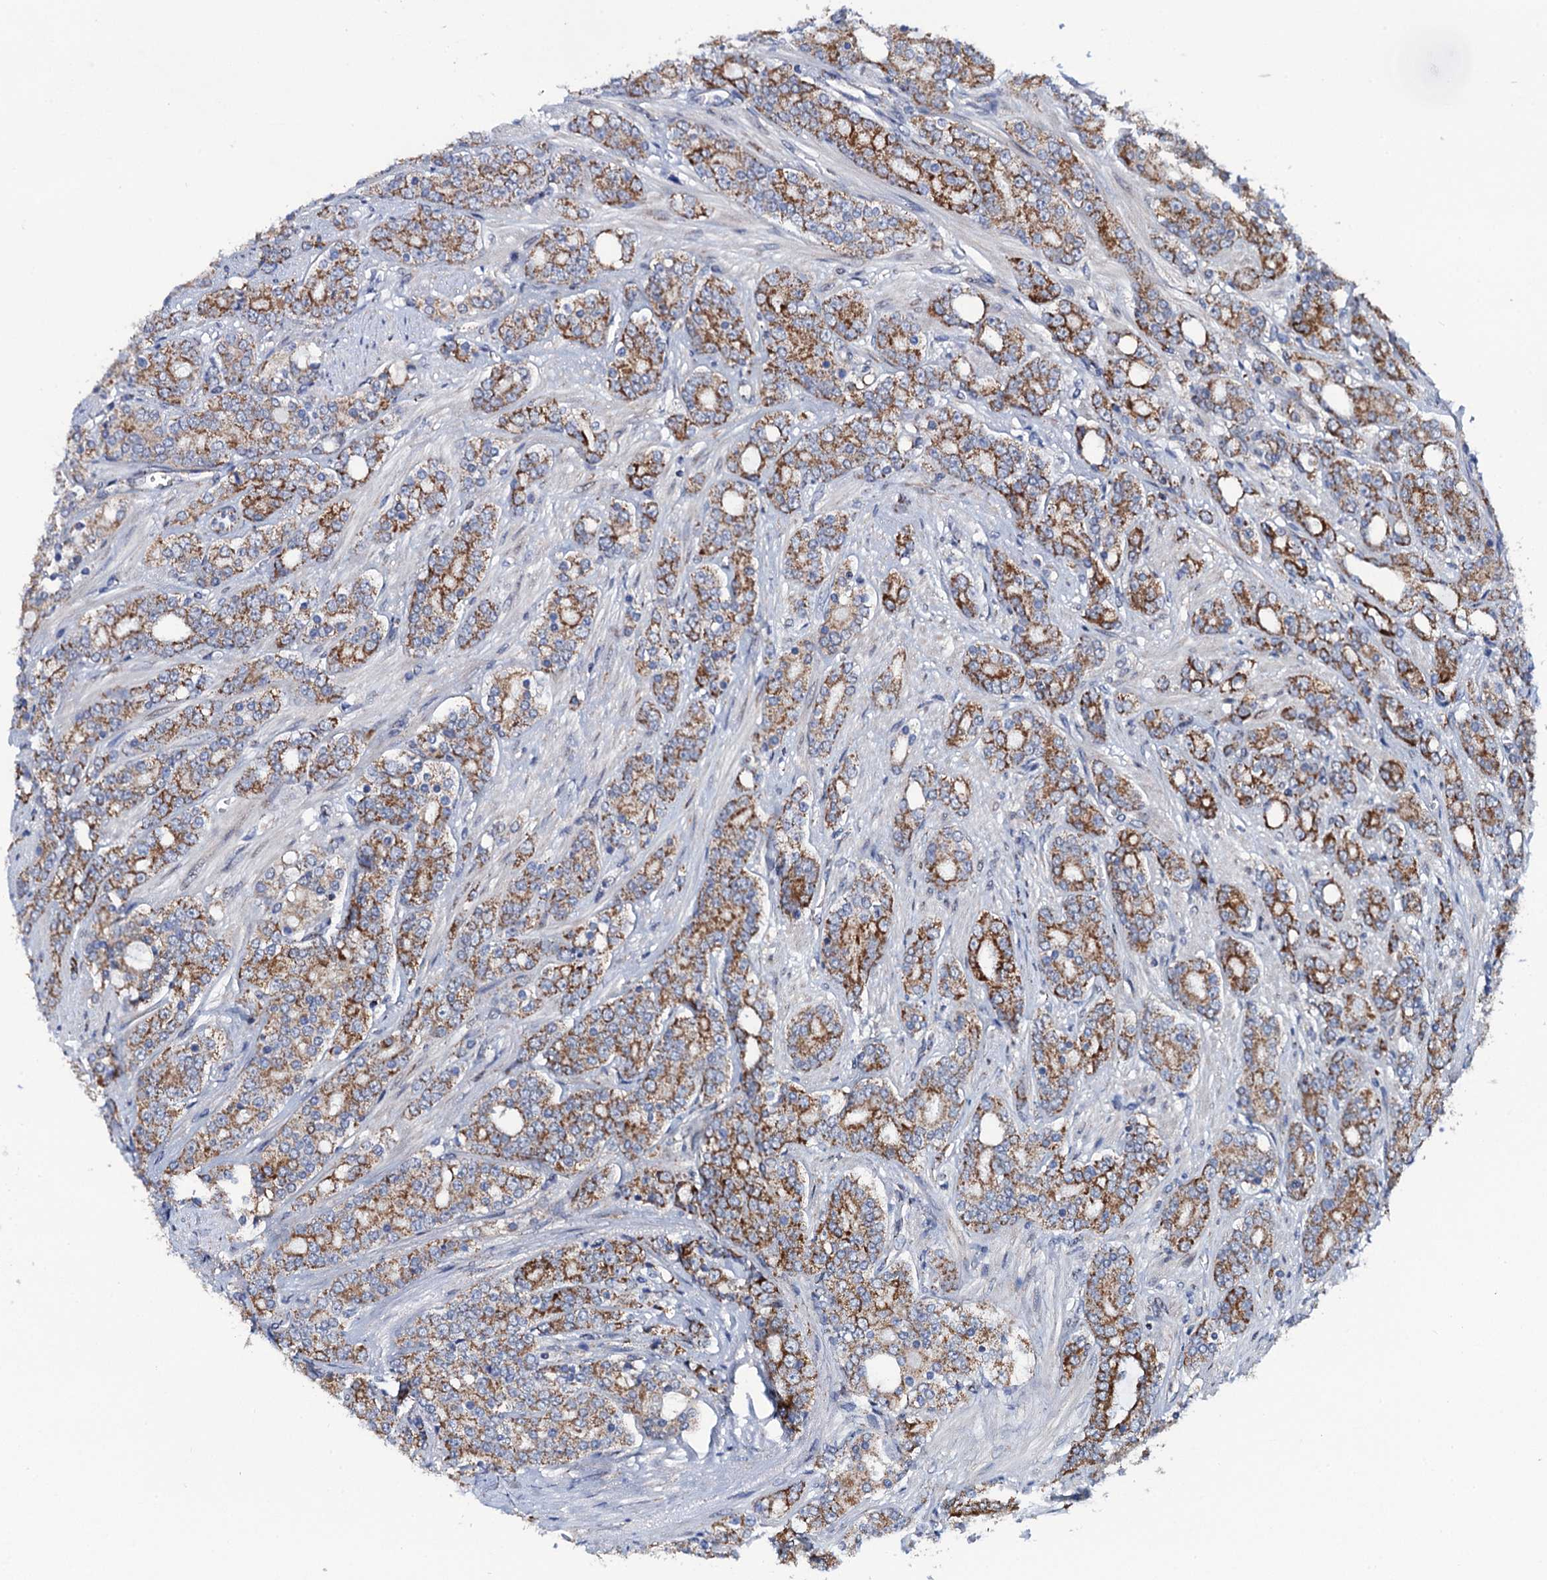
{"staining": {"intensity": "moderate", "quantity": ">75%", "location": "cytoplasmic/membranous"}, "tissue": "prostate cancer", "cell_type": "Tumor cells", "image_type": "cancer", "snomed": [{"axis": "morphology", "description": "Adenocarcinoma, High grade"}, {"axis": "topography", "description": "Prostate"}], "caption": "High-grade adenocarcinoma (prostate) was stained to show a protein in brown. There is medium levels of moderate cytoplasmic/membranous positivity in about >75% of tumor cells.", "gene": "PTCD3", "patient": {"sex": "male", "age": 62}}